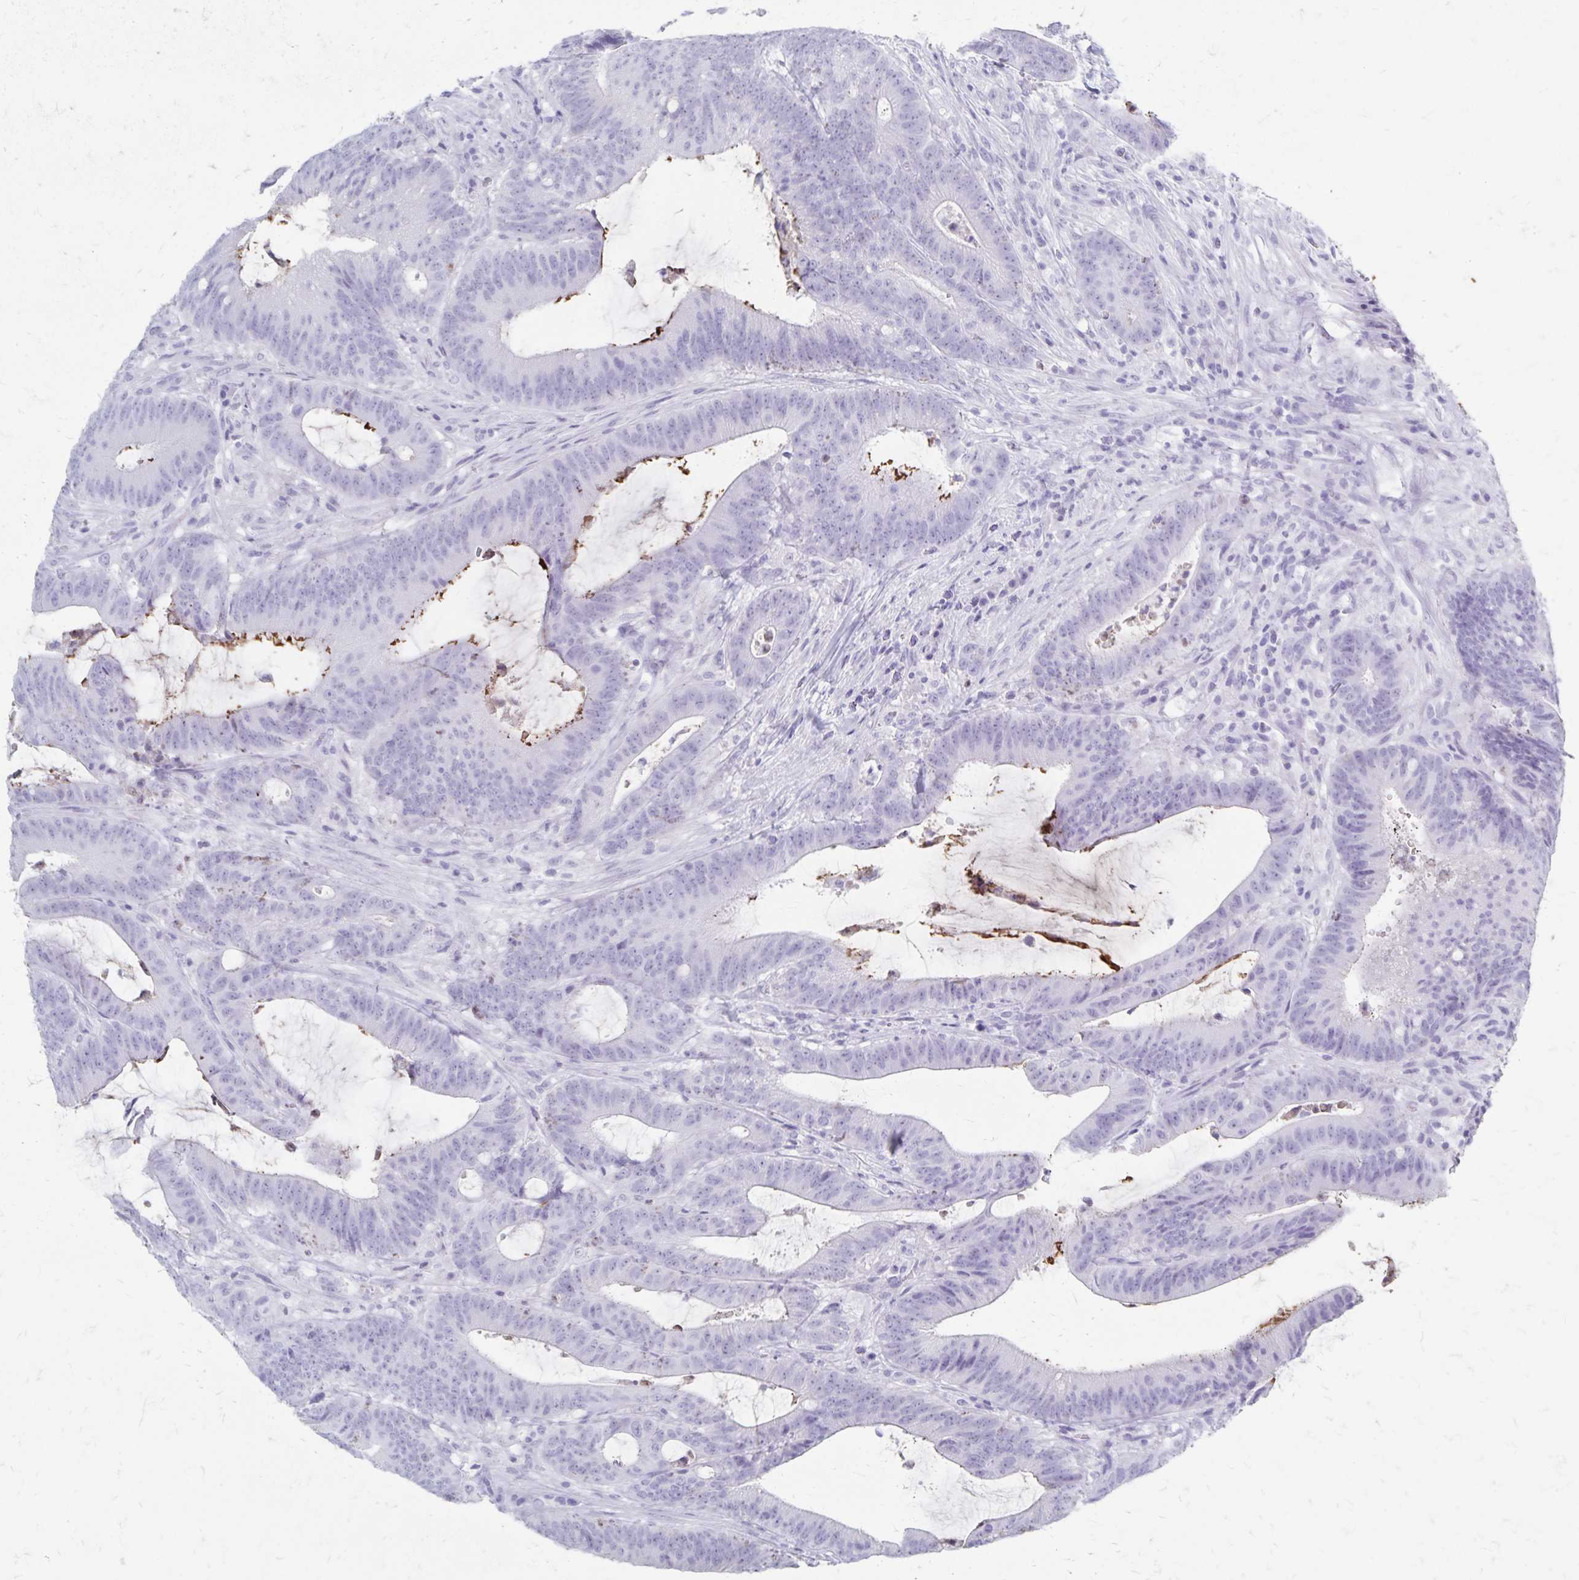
{"staining": {"intensity": "negative", "quantity": "none", "location": "none"}, "tissue": "colorectal cancer", "cell_type": "Tumor cells", "image_type": "cancer", "snomed": [{"axis": "morphology", "description": "Adenocarcinoma, NOS"}, {"axis": "topography", "description": "Colon"}], "caption": "Tumor cells show no significant positivity in adenocarcinoma (colorectal).", "gene": "GPBAR1", "patient": {"sex": "female", "age": 43}}